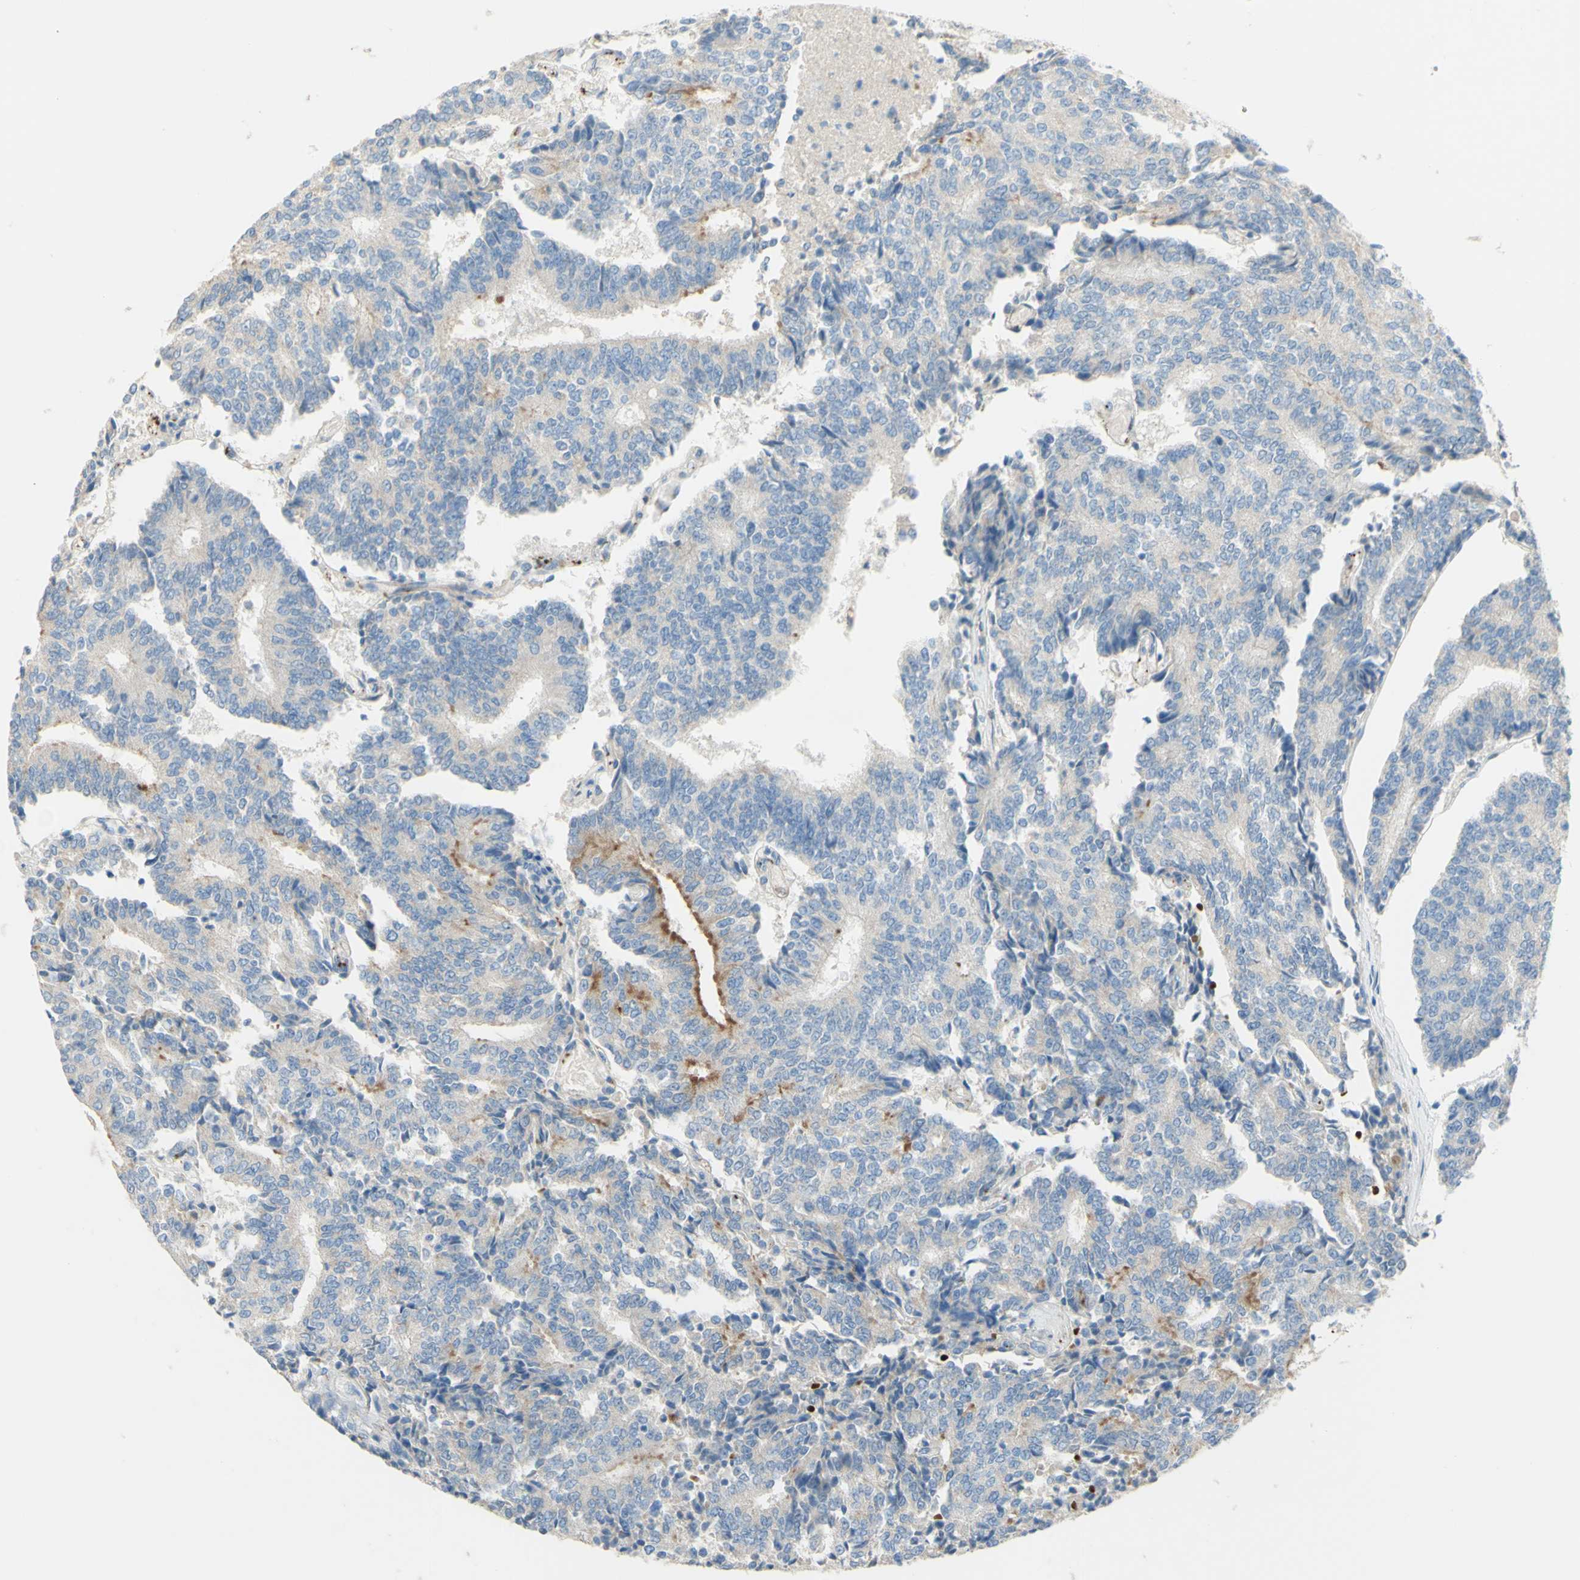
{"staining": {"intensity": "moderate", "quantity": "<25%", "location": "cytoplasmic/membranous"}, "tissue": "prostate cancer", "cell_type": "Tumor cells", "image_type": "cancer", "snomed": [{"axis": "morphology", "description": "Normal tissue, NOS"}, {"axis": "morphology", "description": "Adenocarcinoma, High grade"}, {"axis": "topography", "description": "Prostate"}, {"axis": "topography", "description": "Seminal veicle"}], "caption": "Protein positivity by immunohistochemistry demonstrates moderate cytoplasmic/membranous staining in about <25% of tumor cells in prostate cancer.", "gene": "GAN", "patient": {"sex": "male", "age": 55}}